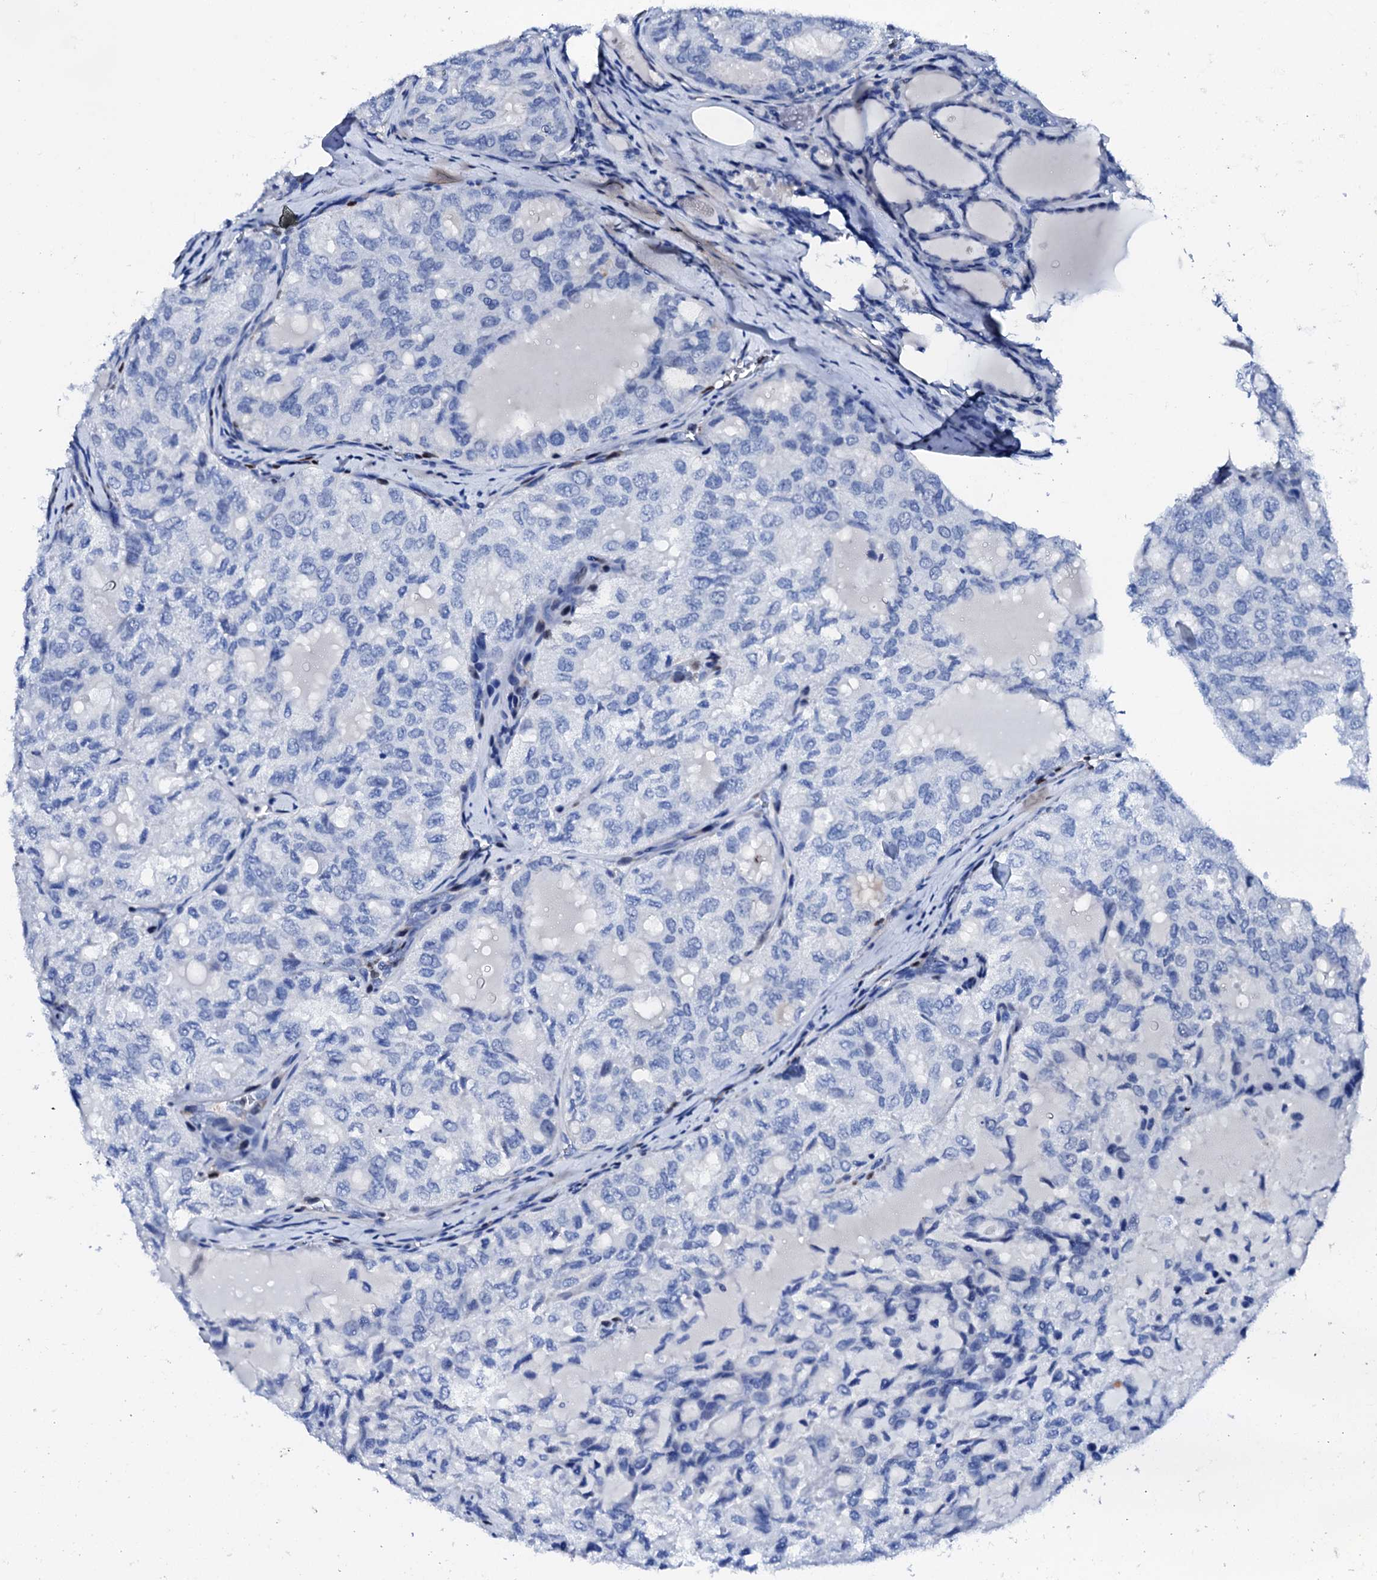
{"staining": {"intensity": "negative", "quantity": "none", "location": "none"}, "tissue": "thyroid cancer", "cell_type": "Tumor cells", "image_type": "cancer", "snomed": [{"axis": "morphology", "description": "Follicular adenoma carcinoma, NOS"}, {"axis": "topography", "description": "Thyroid gland"}], "caption": "DAB immunohistochemical staining of thyroid cancer displays no significant positivity in tumor cells. (Brightfield microscopy of DAB (3,3'-diaminobenzidine) immunohistochemistry (IHC) at high magnification).", "gene": "NRIP2", "patient": {"sex": "male", "age": 75}}